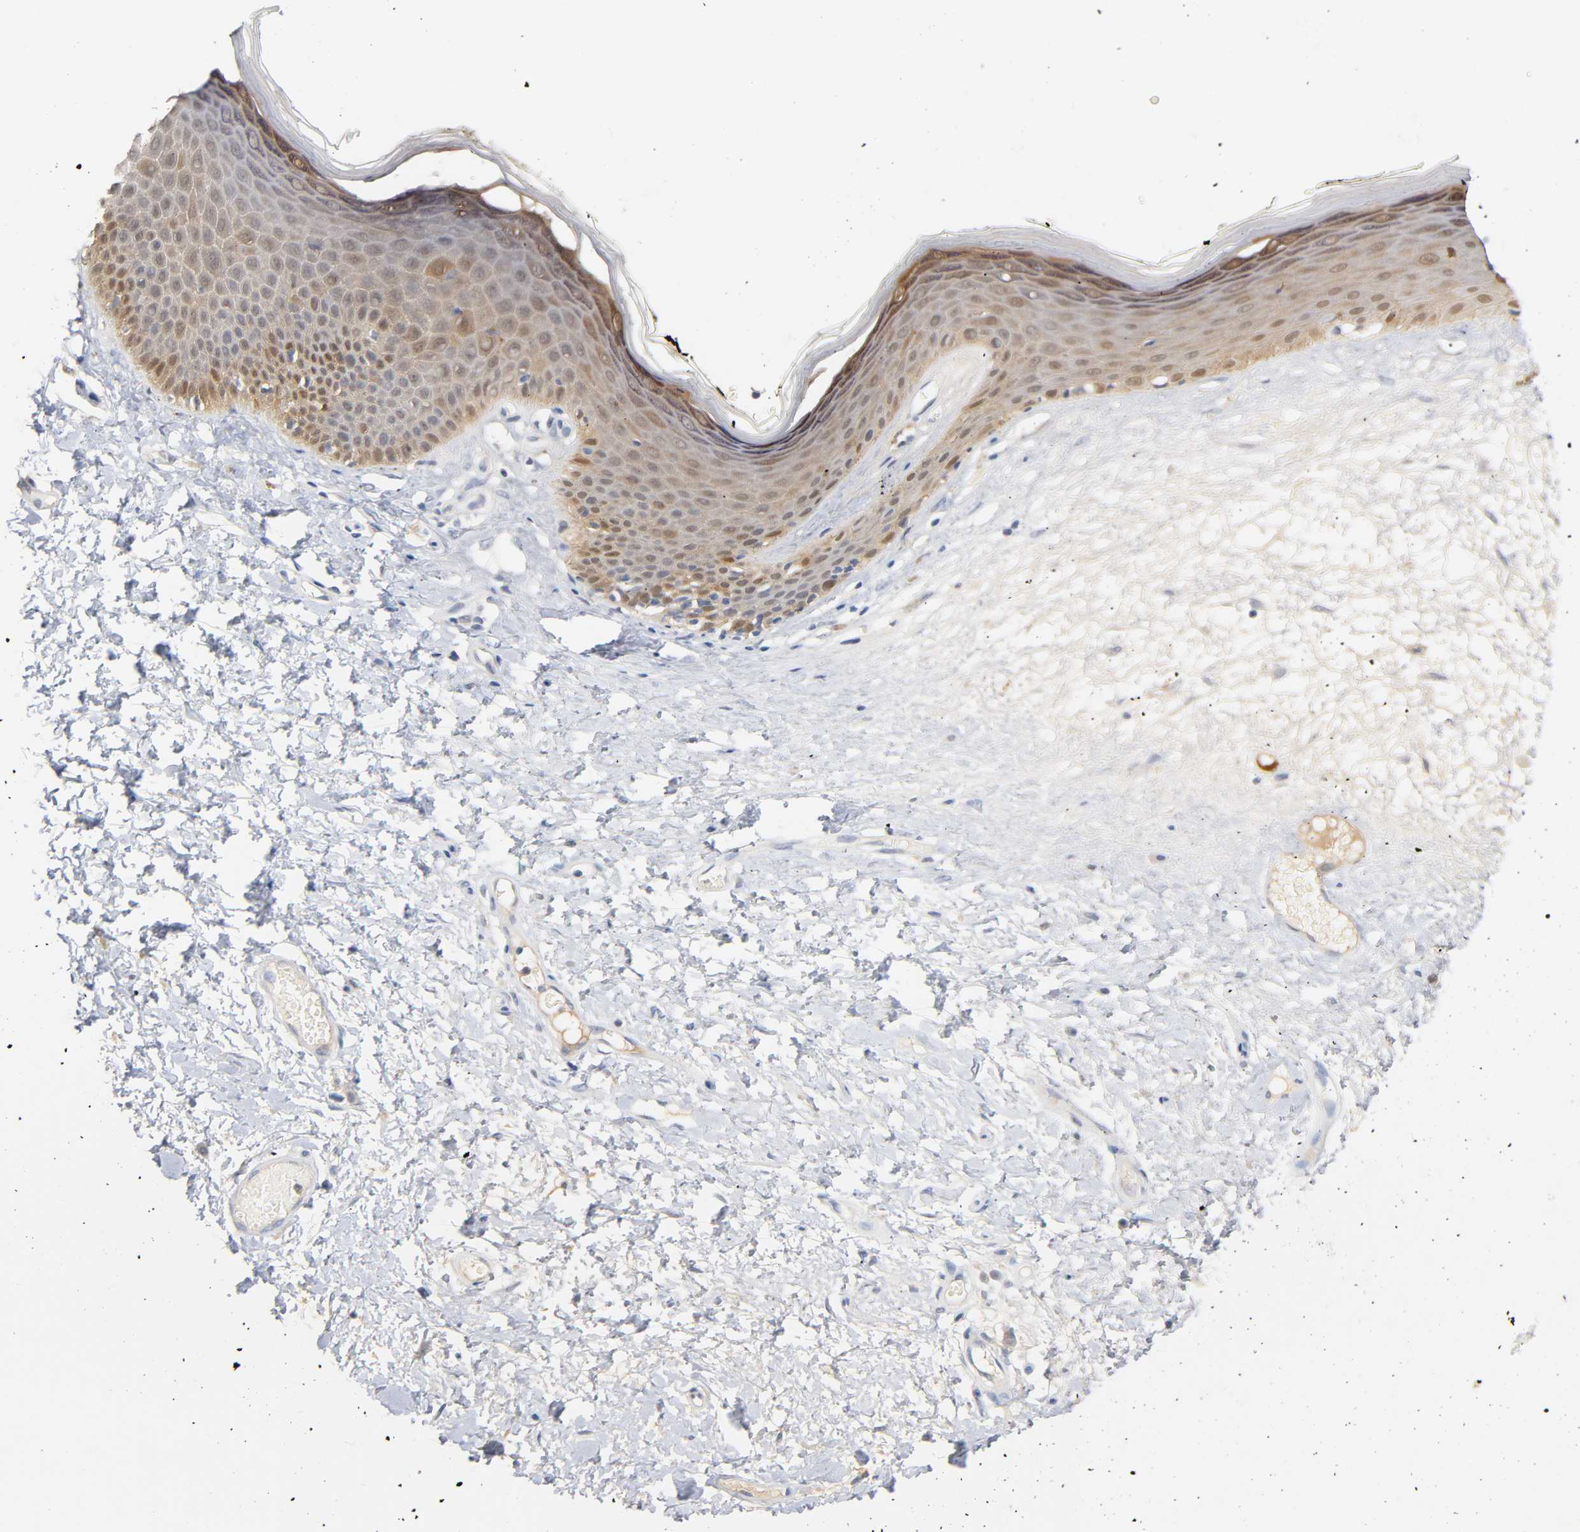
{"staining": {"intensity": "moderate", "quantity": "25%-75%", "location": "cytoplasmic/membranous,nuclear"}, "tissue": "skin", "cell_type": "Epidermal cells", "image_type": "normal", "snomed": [{"axis": "morphology", "description": "Normal tissue, NOS"}, {"axis": "morphology", "description": "Inflammation, NOS"}, {"axis": "topography", "description": "Vulva"}], "caption": "Immunohistochemistry (IHC) (DAB) staining of unremarkable human skin reveals moderate cytoplasmic/membranous,nuclear protein expression in approximately 25%-75% of epidermal cells.", "gene": "IL18", "patient": {"sex": "female", "age": 84}}